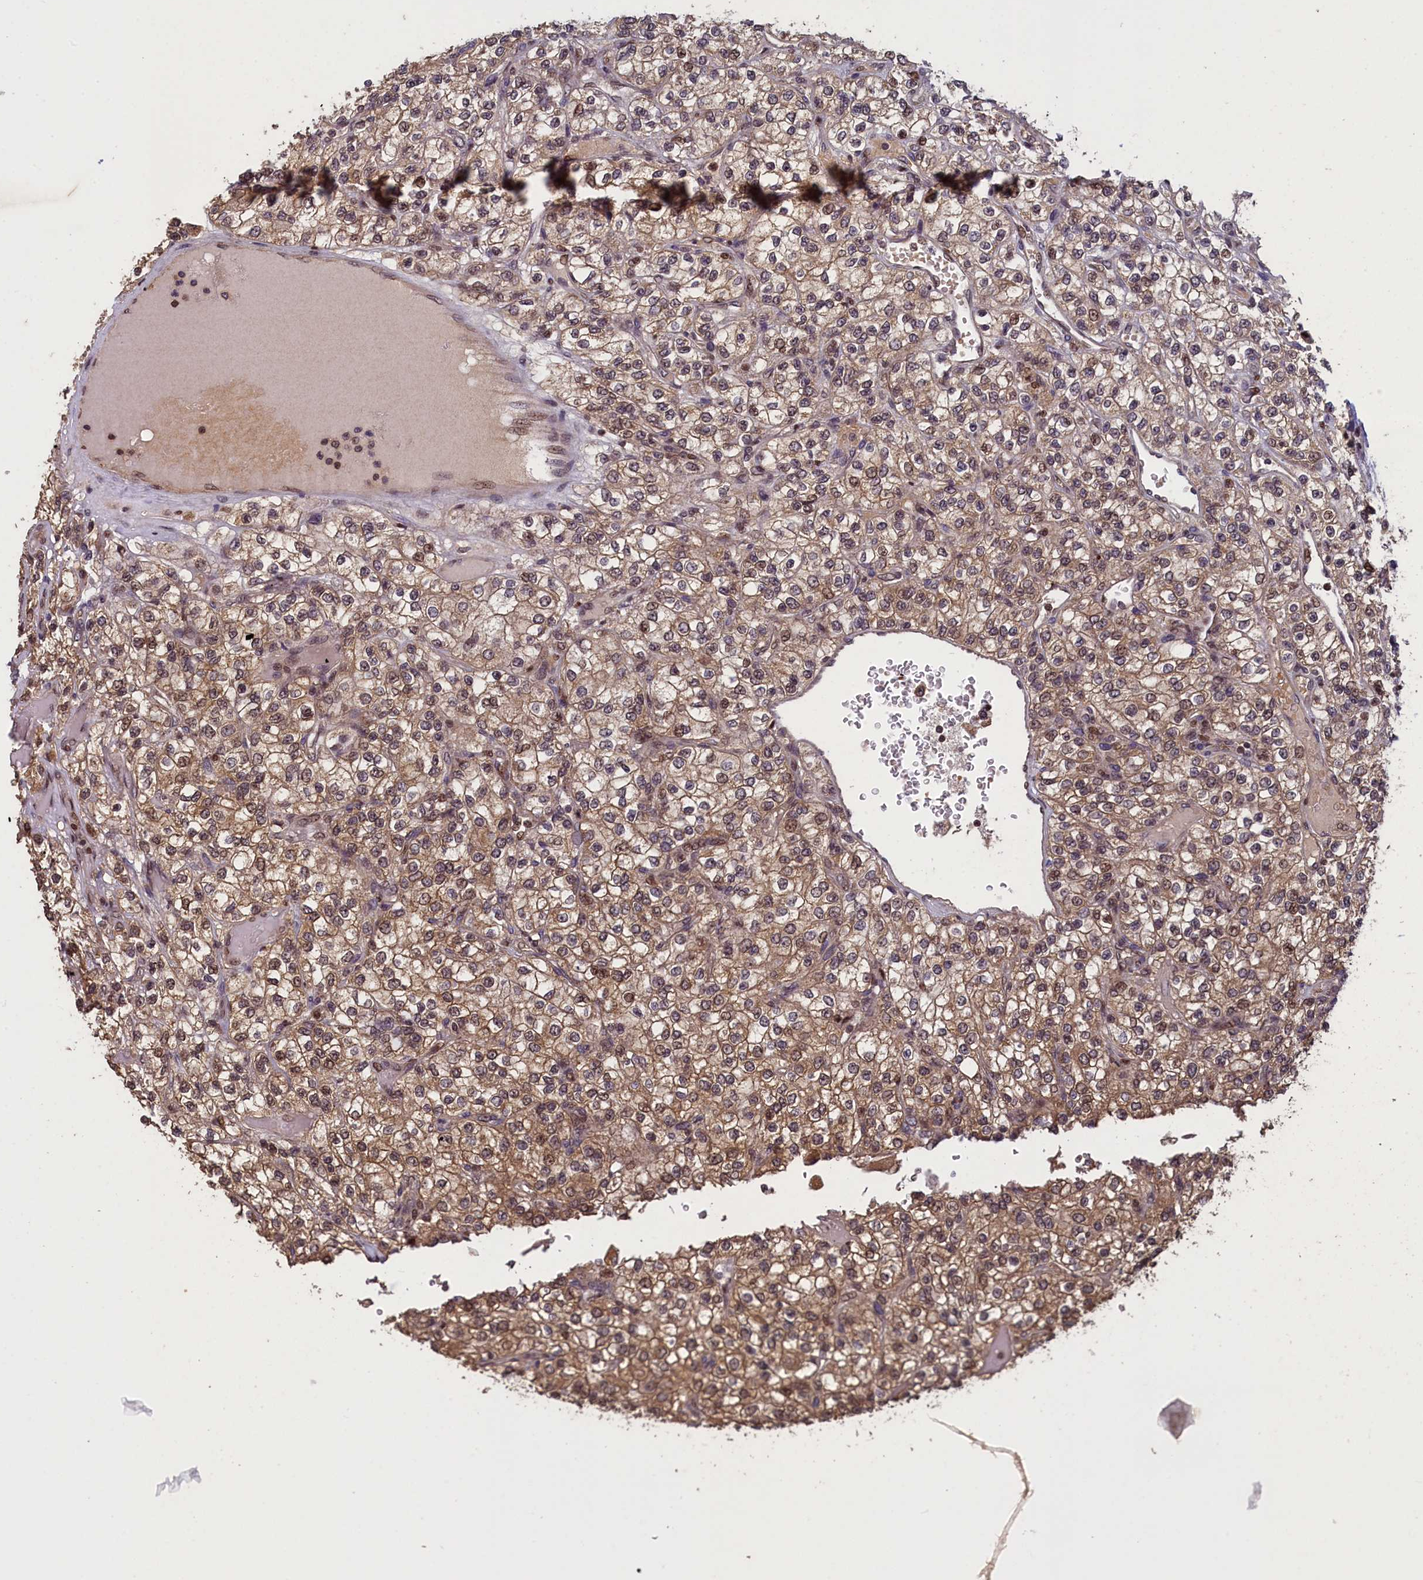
{"staining": {"intensity": "moderate", "quantity": ">75%", "location": "cytoplasmic/membranous,nuclear"}, "tissue": "renal cancer", "cell_type": "Tumor cells", "image_type": "cancer", "snomed": [{"axis": "morphology", "description": "Adenocarcinoma, NOS"}, {"axis": "topography", "description": "Kidney"}], "caption": "Protein expression analysis of renal cancer (adenocarcinoma) exhibits moderate cytoplasmic/membranous and nuclear expression in approximately >75% of tumor cells.", "gene": "NUBP1", "patient": {"sex": "male", "age": 80}}